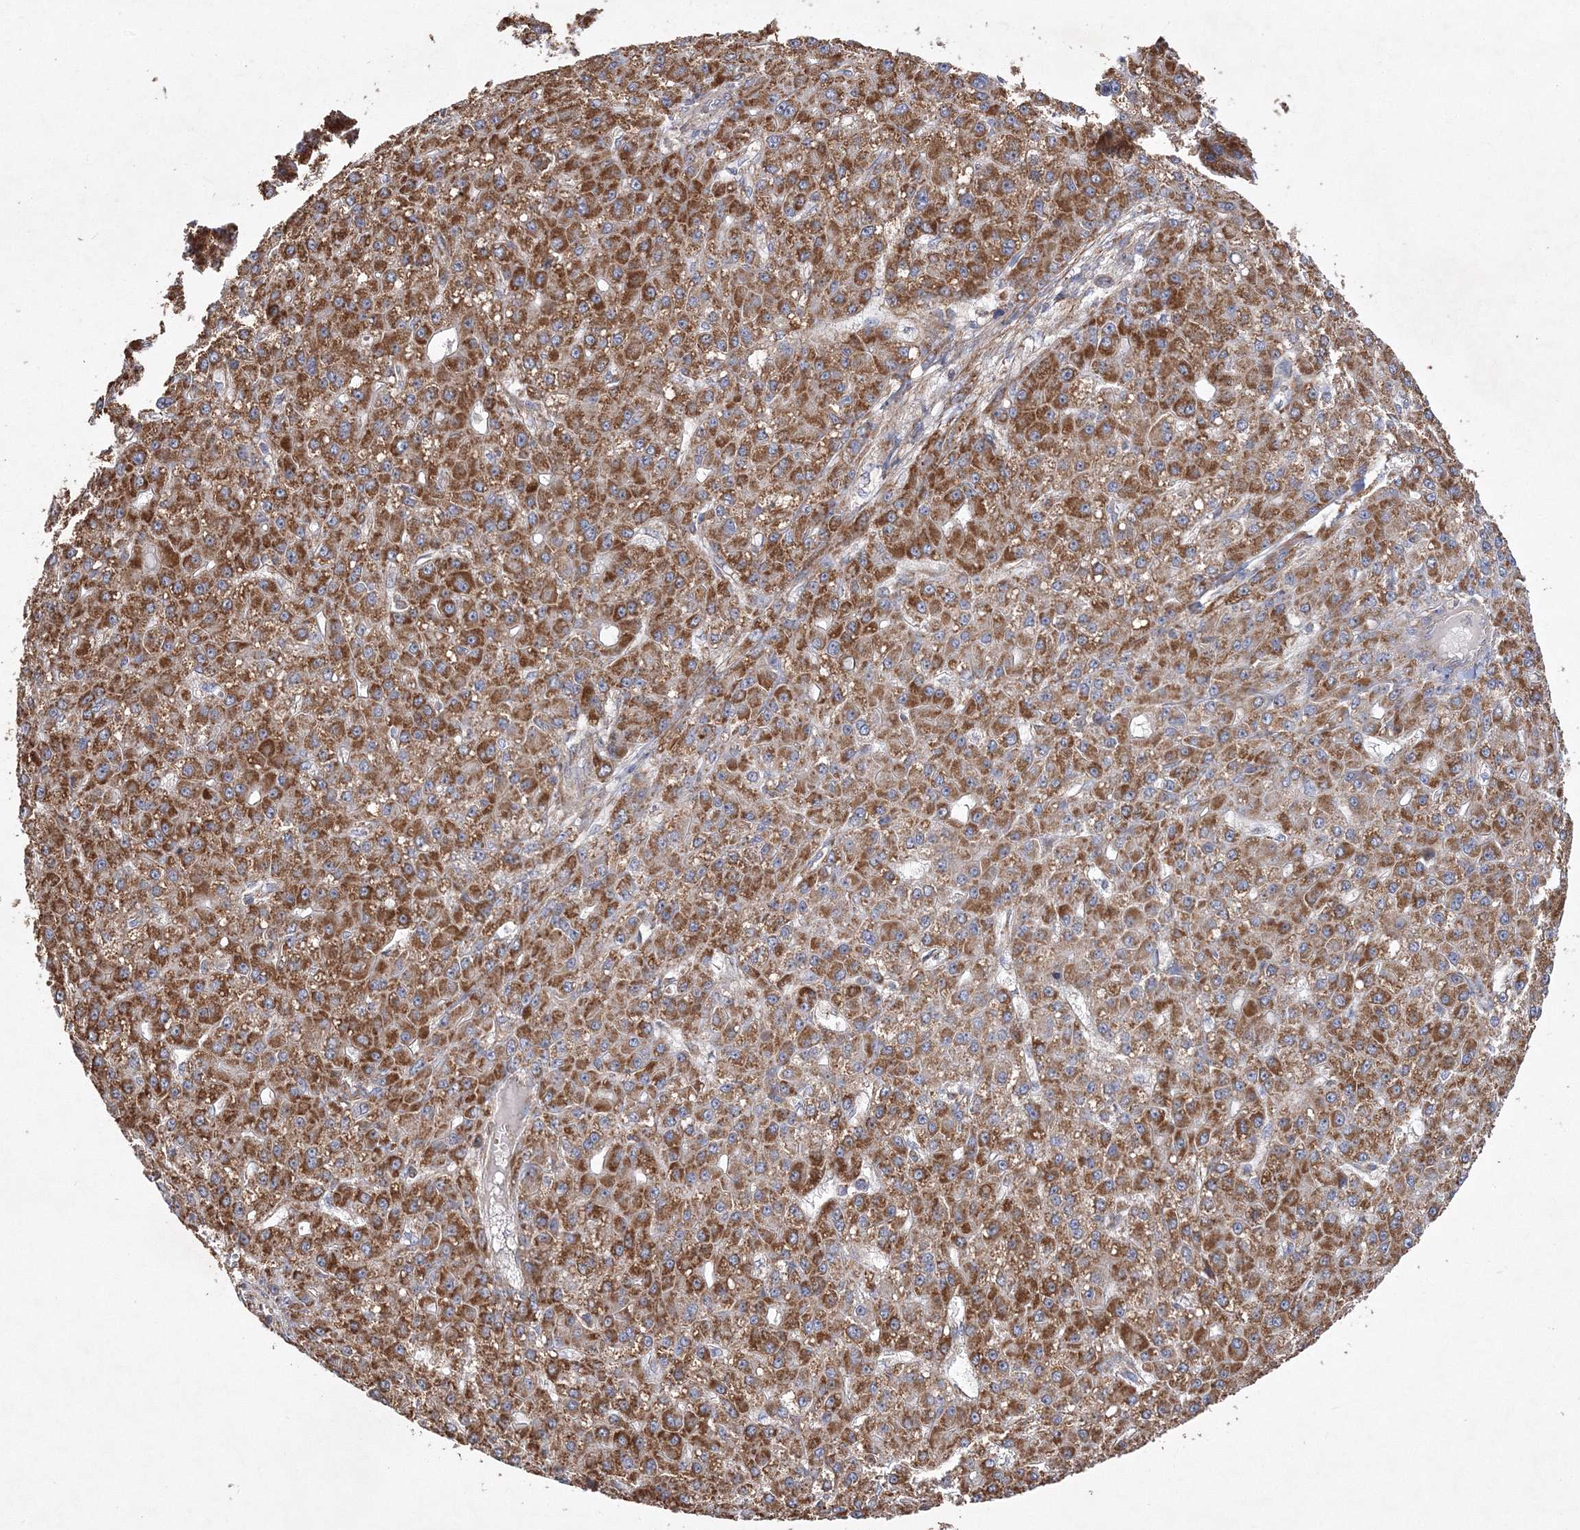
{"staining": {"intensity": "strong", "quantity": ">75%", "location": "cytoplasmic/membranous"}, "tissue": "liver cancer", "cell_type": "Tumor cells", "image_type": "cancer", "snomed": [{"axis": "morphology", "description": "Carcinoma, Hepatocellular, NOS"}, {"axis": "topography", "description": "Liver"}], "caption": "Human liver cancer (hepatocellular carcinoma) stained with a protein marker demonstrates strong staining in tumor cells.", "gene": "DNAJC13", "patient": {"sex": "male", "age": 67}}